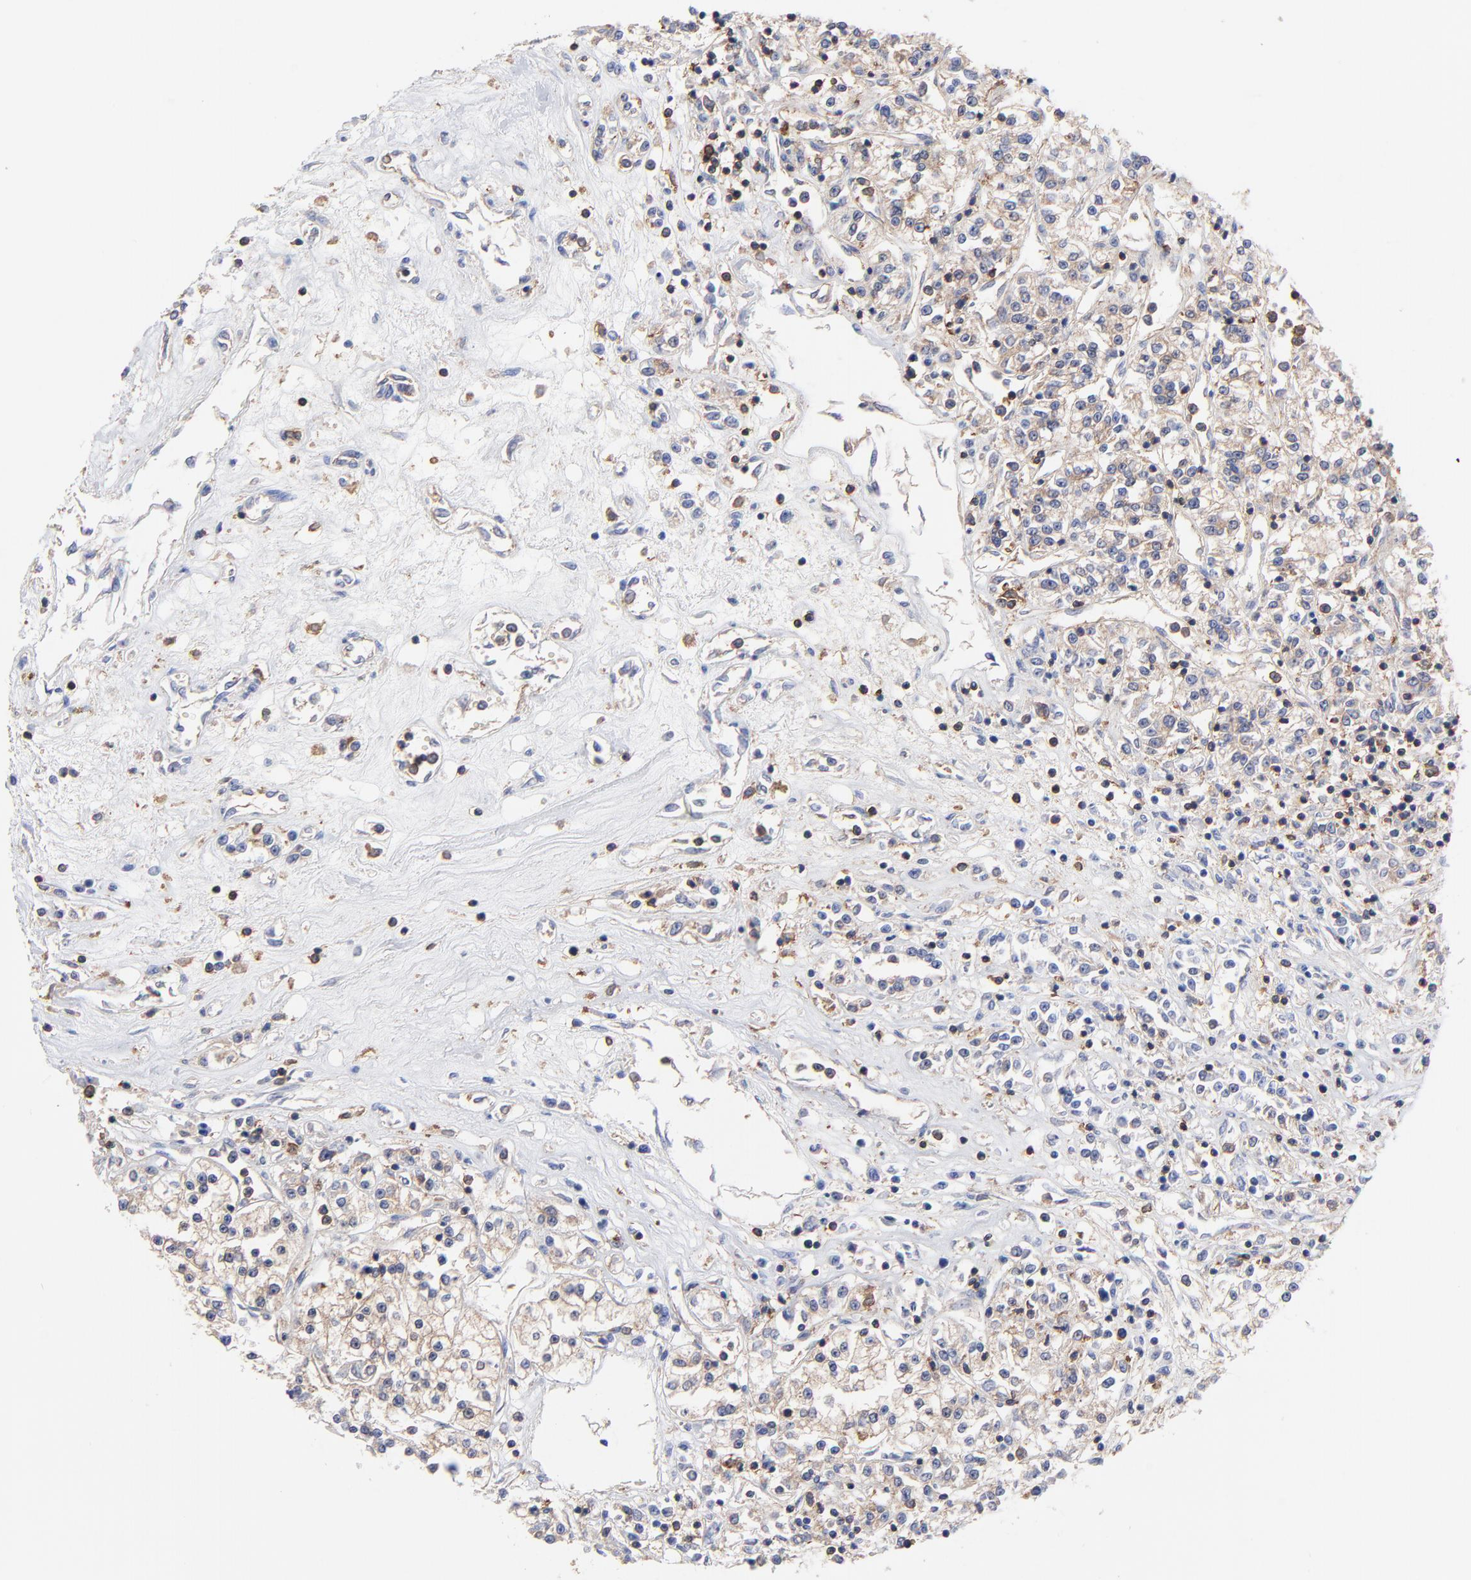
{"staining": {"intensity": "moderate", "quantity": "25%-75%", "location": "cytoplasmic/membranous"}, "tissue": "renal cancer", "cell_type": "Tumor cells", "image_type": "cancer", "snomed": [{"axis": "morphology", "description": "Adenocarcinoma, NOS"}, {"axis": "topography", "description": "Kidney"}], "caption": "Adenocarcinoma (renal) was stained to show a protein in brown. There is medium levels of moderate cytoplasmic/membranous positivity in about 25%-75% of tumor cells.", "gene": "ASL", "patient": {"sex": "female", "age": 76}}